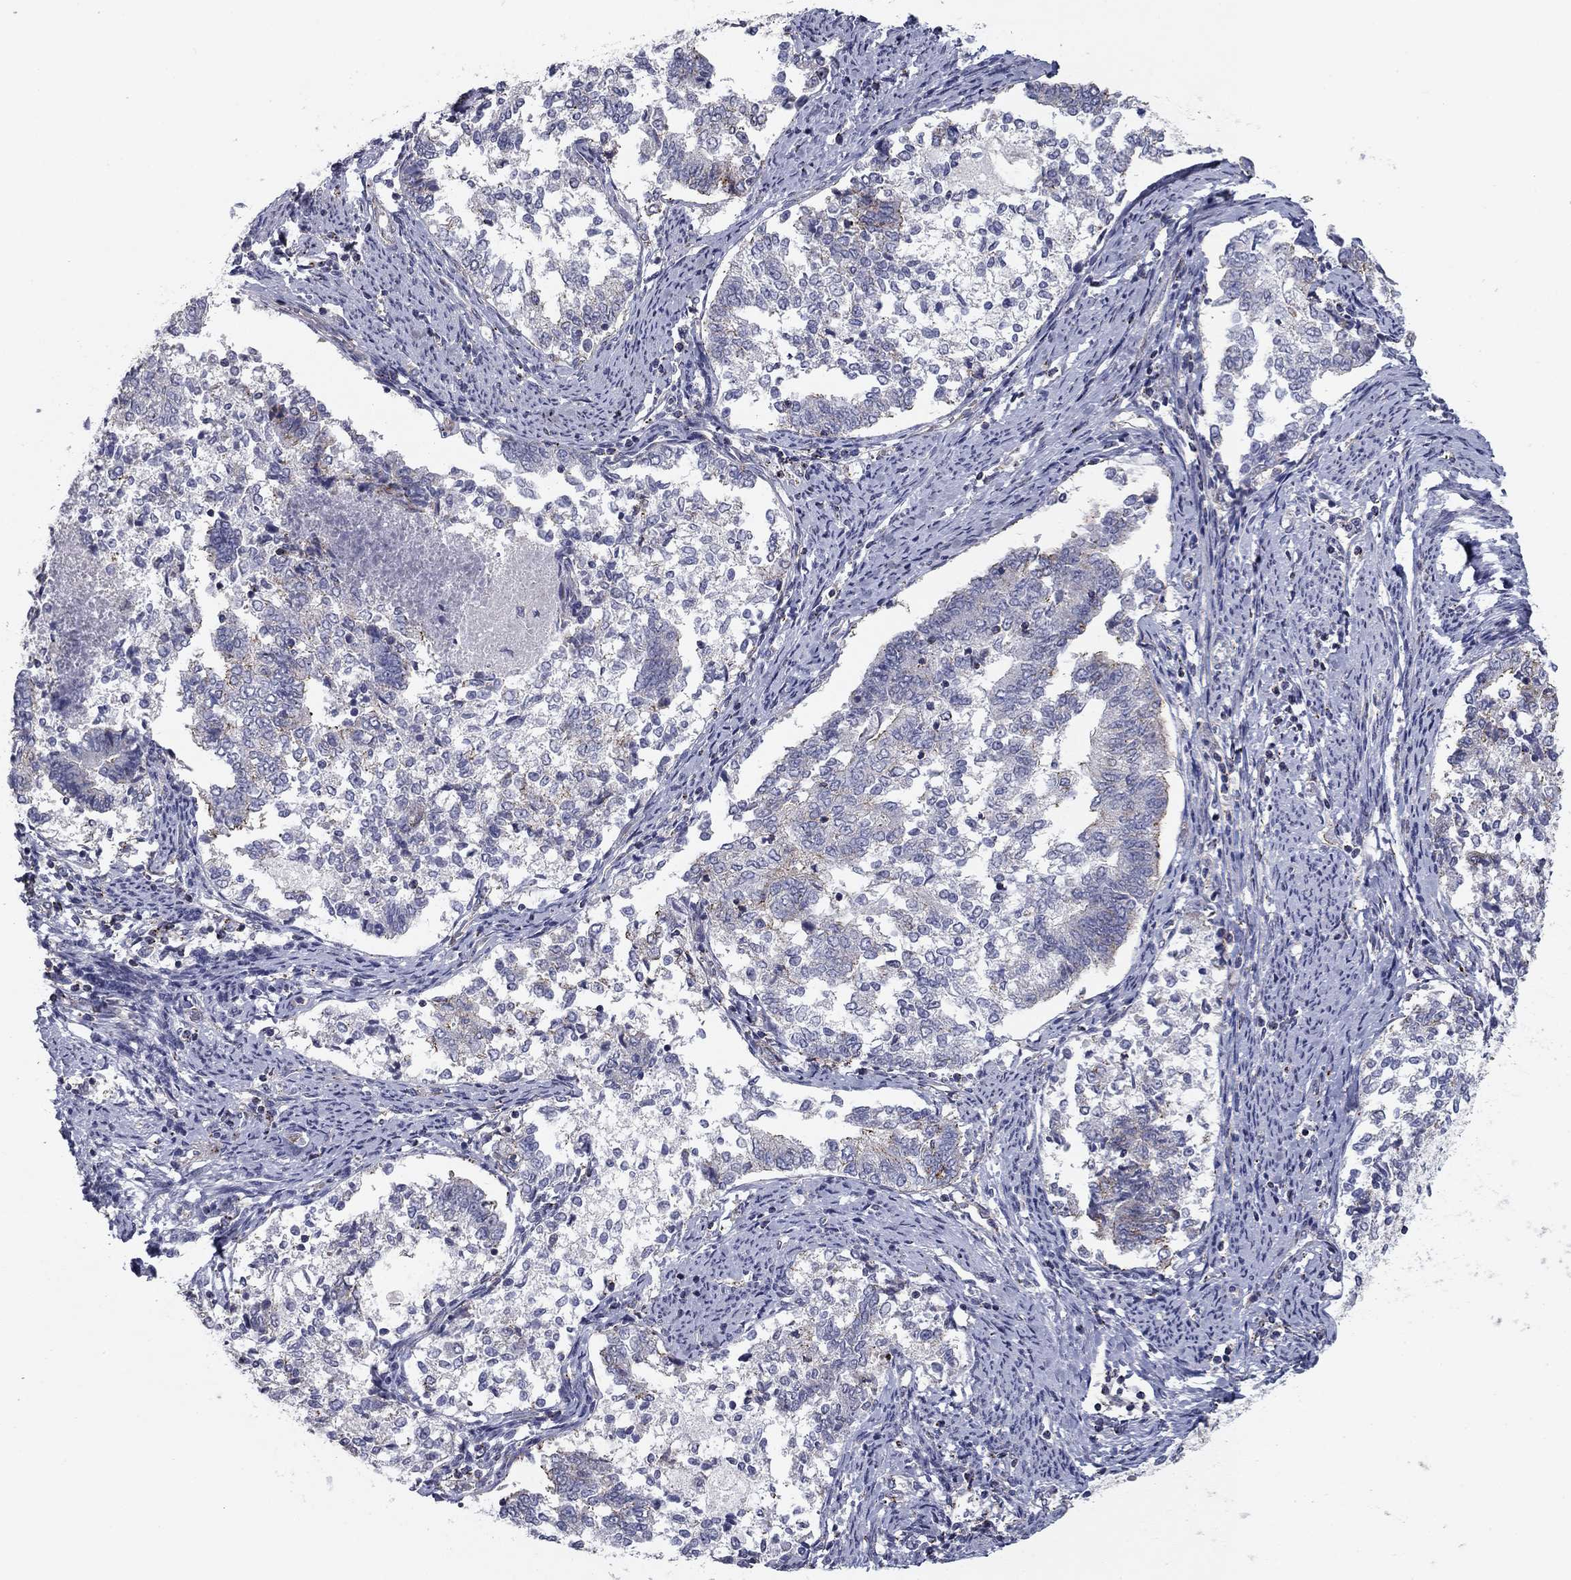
{"staining": {"intensity": "negative", "quantity": "none", "location": "none"}, "tissue": "endometrial cancer", "cell_type": "Tumor cells", "image_type": "cancer", "snomed": [{"axis": "morphology", "description": "Adenocarcinoma, NOS"}, {"axis": "topography", "description": "Endometrium"}], "caption": "Immunohistochemistry photomicrograph of endometrial cancer (adenocarcinoma) stained for a protein (brown), which displays no expression in tumor cells.", "gene": "SEPTIN3", "patient": {"sex": "female", "age": 65}}